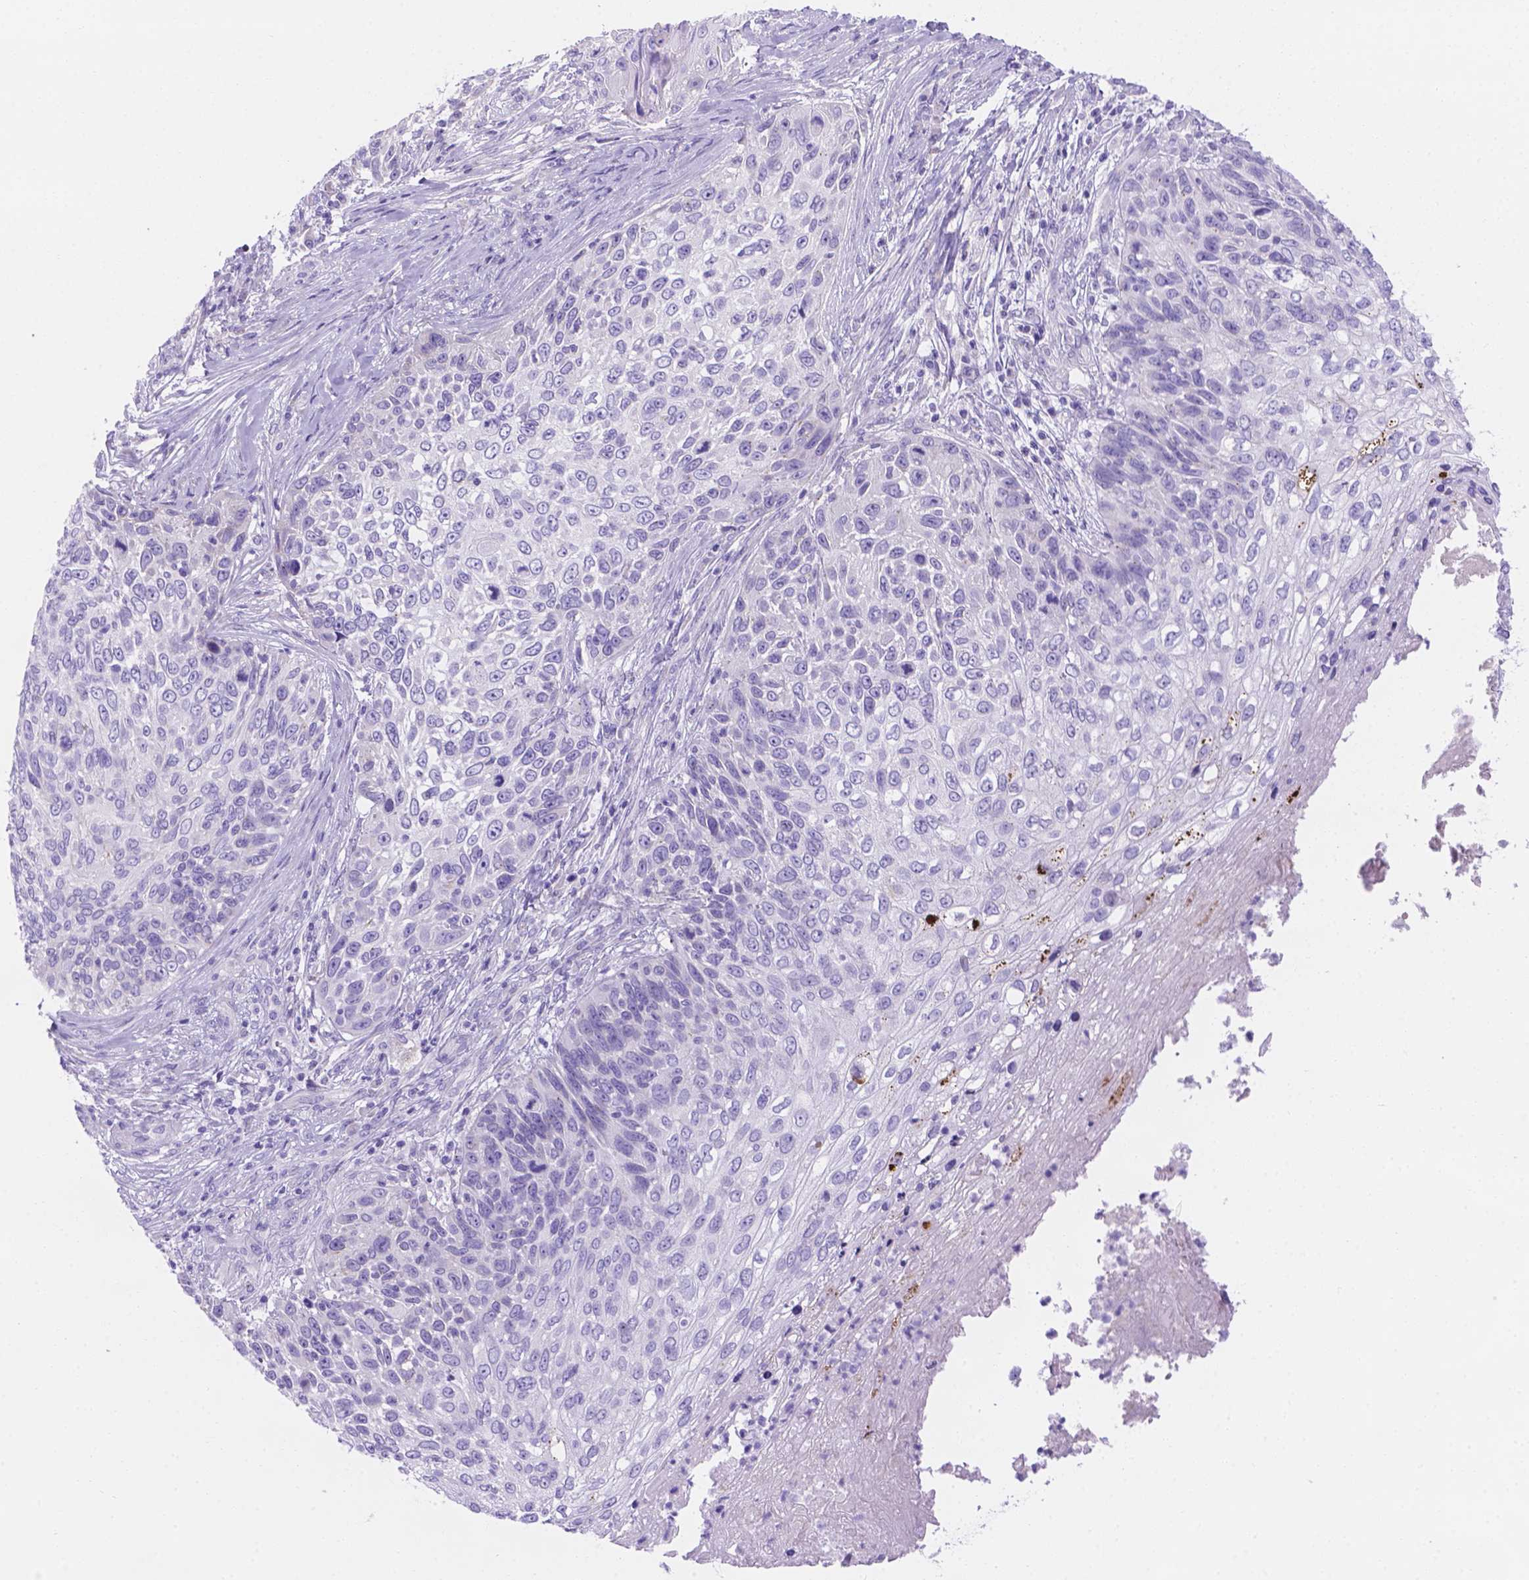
{"staining": {"intensity": "negative", "quantity": "none", "location": "none"}, "tissue": "skin cancer", "cell_type": "Tumor cells", "image_type": "cancer", "snomed": [{"axis": "morphology", "description": "Squamous cell carcinoma, NOS"}, {"axis": "topography", "description": "Skin"}], "caption": "Photomicrograph shows no protein positivity in tumor cells of skin cancer tissue.", "gene": "MLN", "patient": {"sex": "male", "age": 92}}